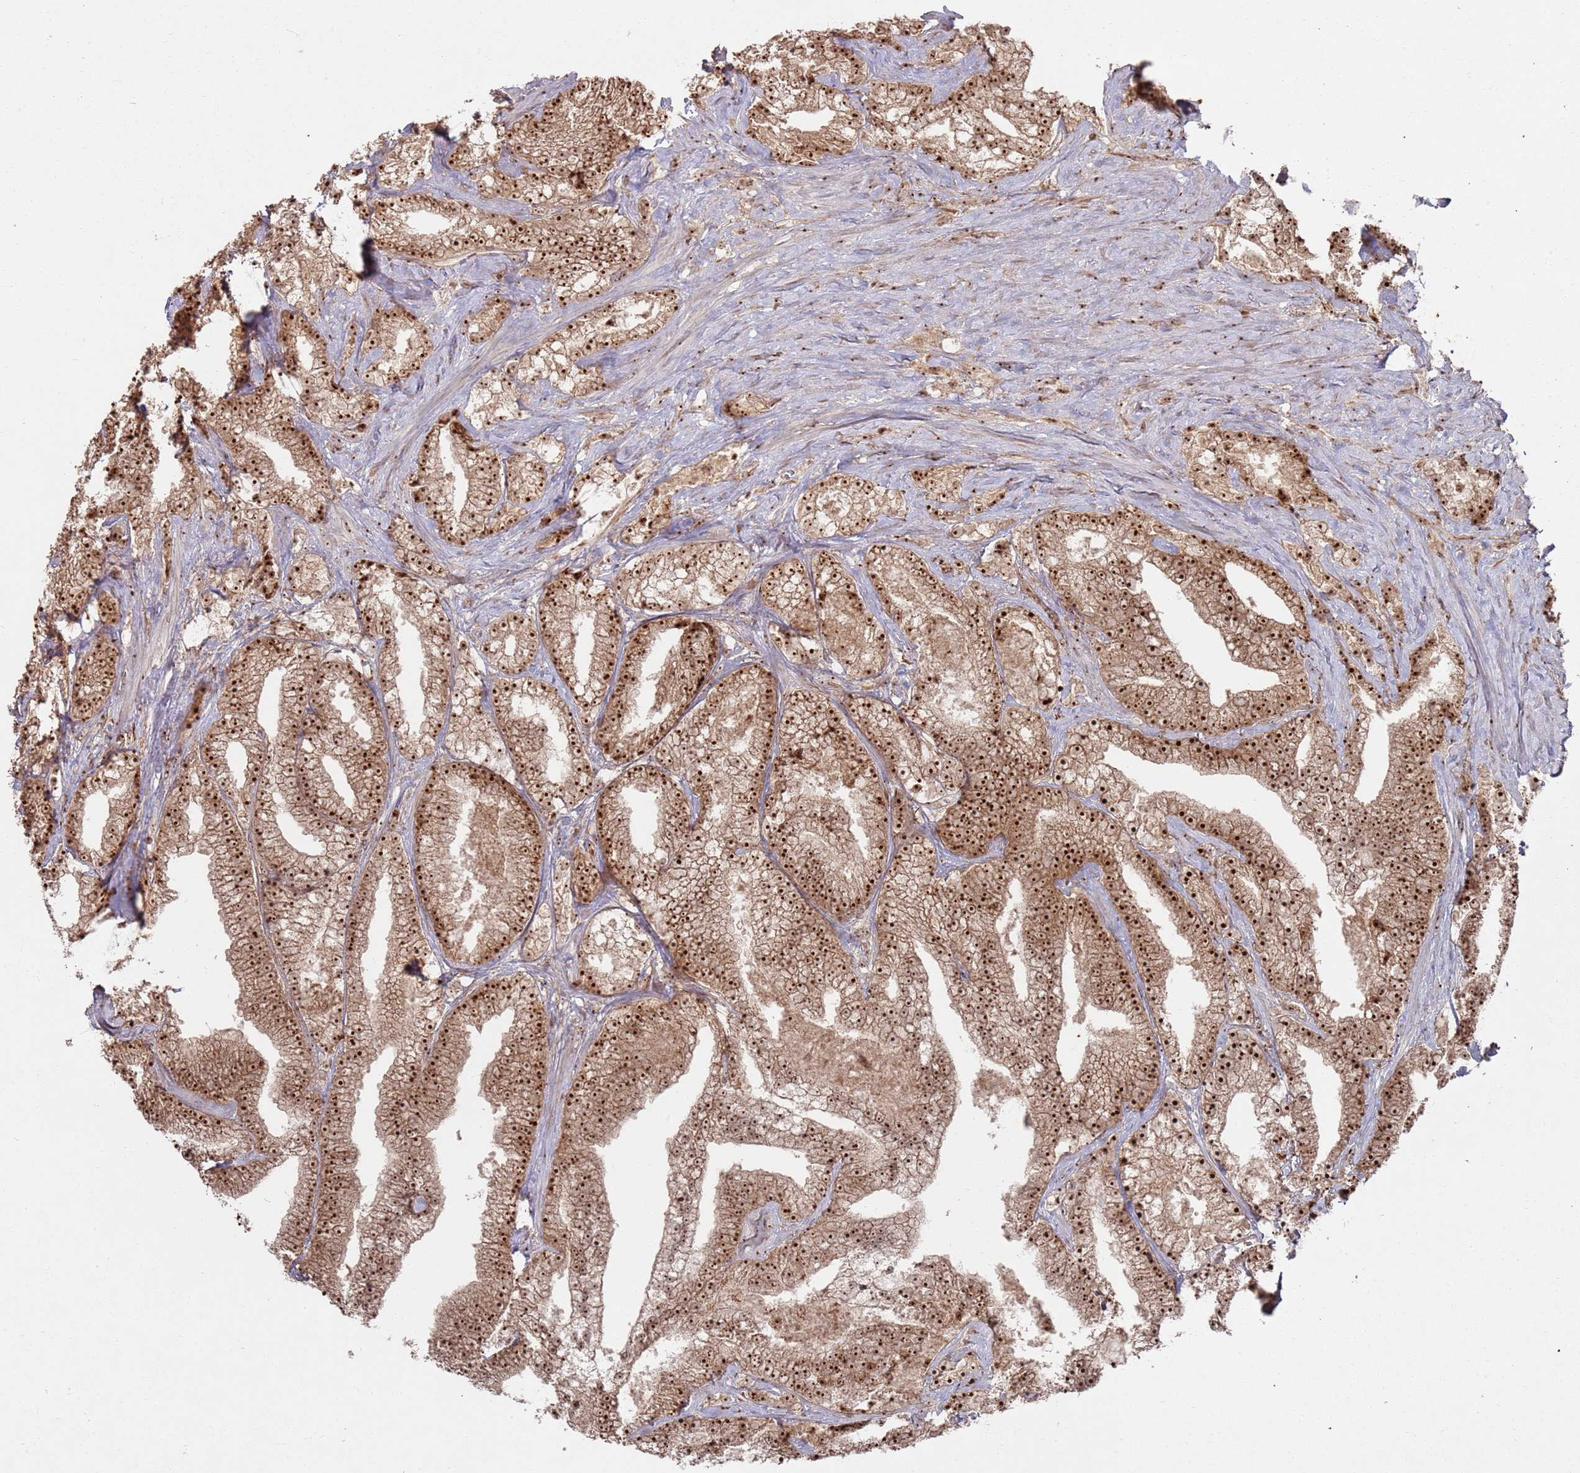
{"staining": {"intensity": "strong", "quantity": ">75%", "location": "cytoplasmic/membranous,nuclear"}, "tissue": "prostate cancer", "cell_type": "Tumor cells", "image_type": "cancer", "snomed": [{"axis": "morphology", "description": "Adenocarcinoma, High grade"}, {"axis": "topography", "description": "Prostate and seminal vesicle, NOS"}], "caption": "Prostate adenocarcinoma (high-grade) stained with DAB (3,3'-diaminobenzidine) immunohistochemistry (IHC) reveals high levels of strong cytoplasmic/membranous and nuclear expression in about >75% of tumor cells.", "gene": "UTP11", "patient": {"sex": "male", "age": 67}}